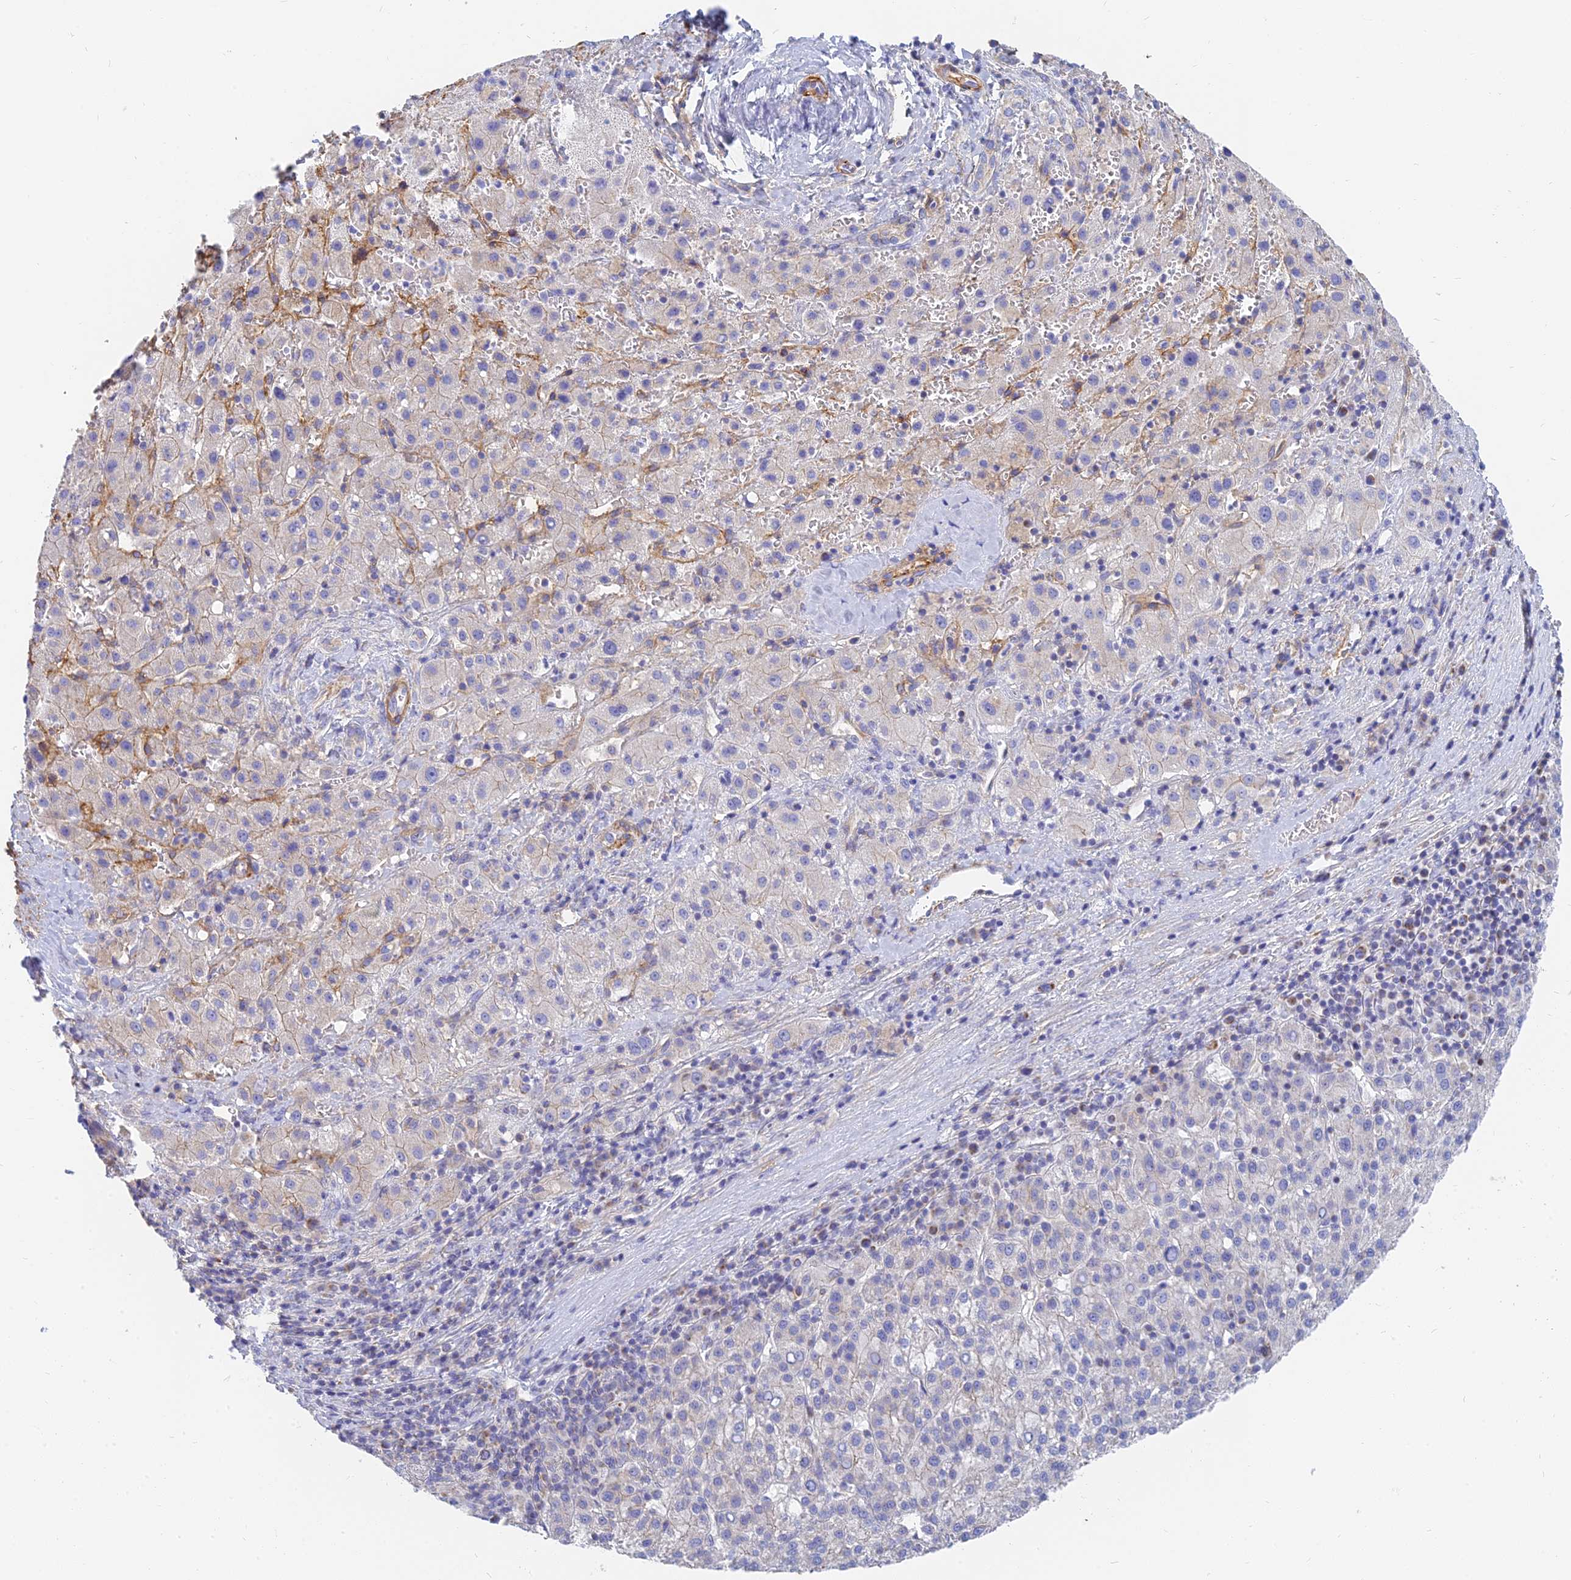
{"staining": {"intensity": "negative", "quantity": "none", "location": "none"}, "tissue": "liver cancer", "cell_type": "Tumor cells", "image_type": "cancer", "snomed": [{"axis": "morphology", "description": "Carcinoma, Hepatocellular, NOS"}, {"axis": "topography", "description": "Liver"}], "caption": "This is a histopathology image of immunohistochemistry staining of hepatocellular carcinoma (liver), which shows no expression in tumor cells. (DAB IHC, high magnification).", "gene": "MRPL15", "patient": {"sex": "female", "age": 58}}